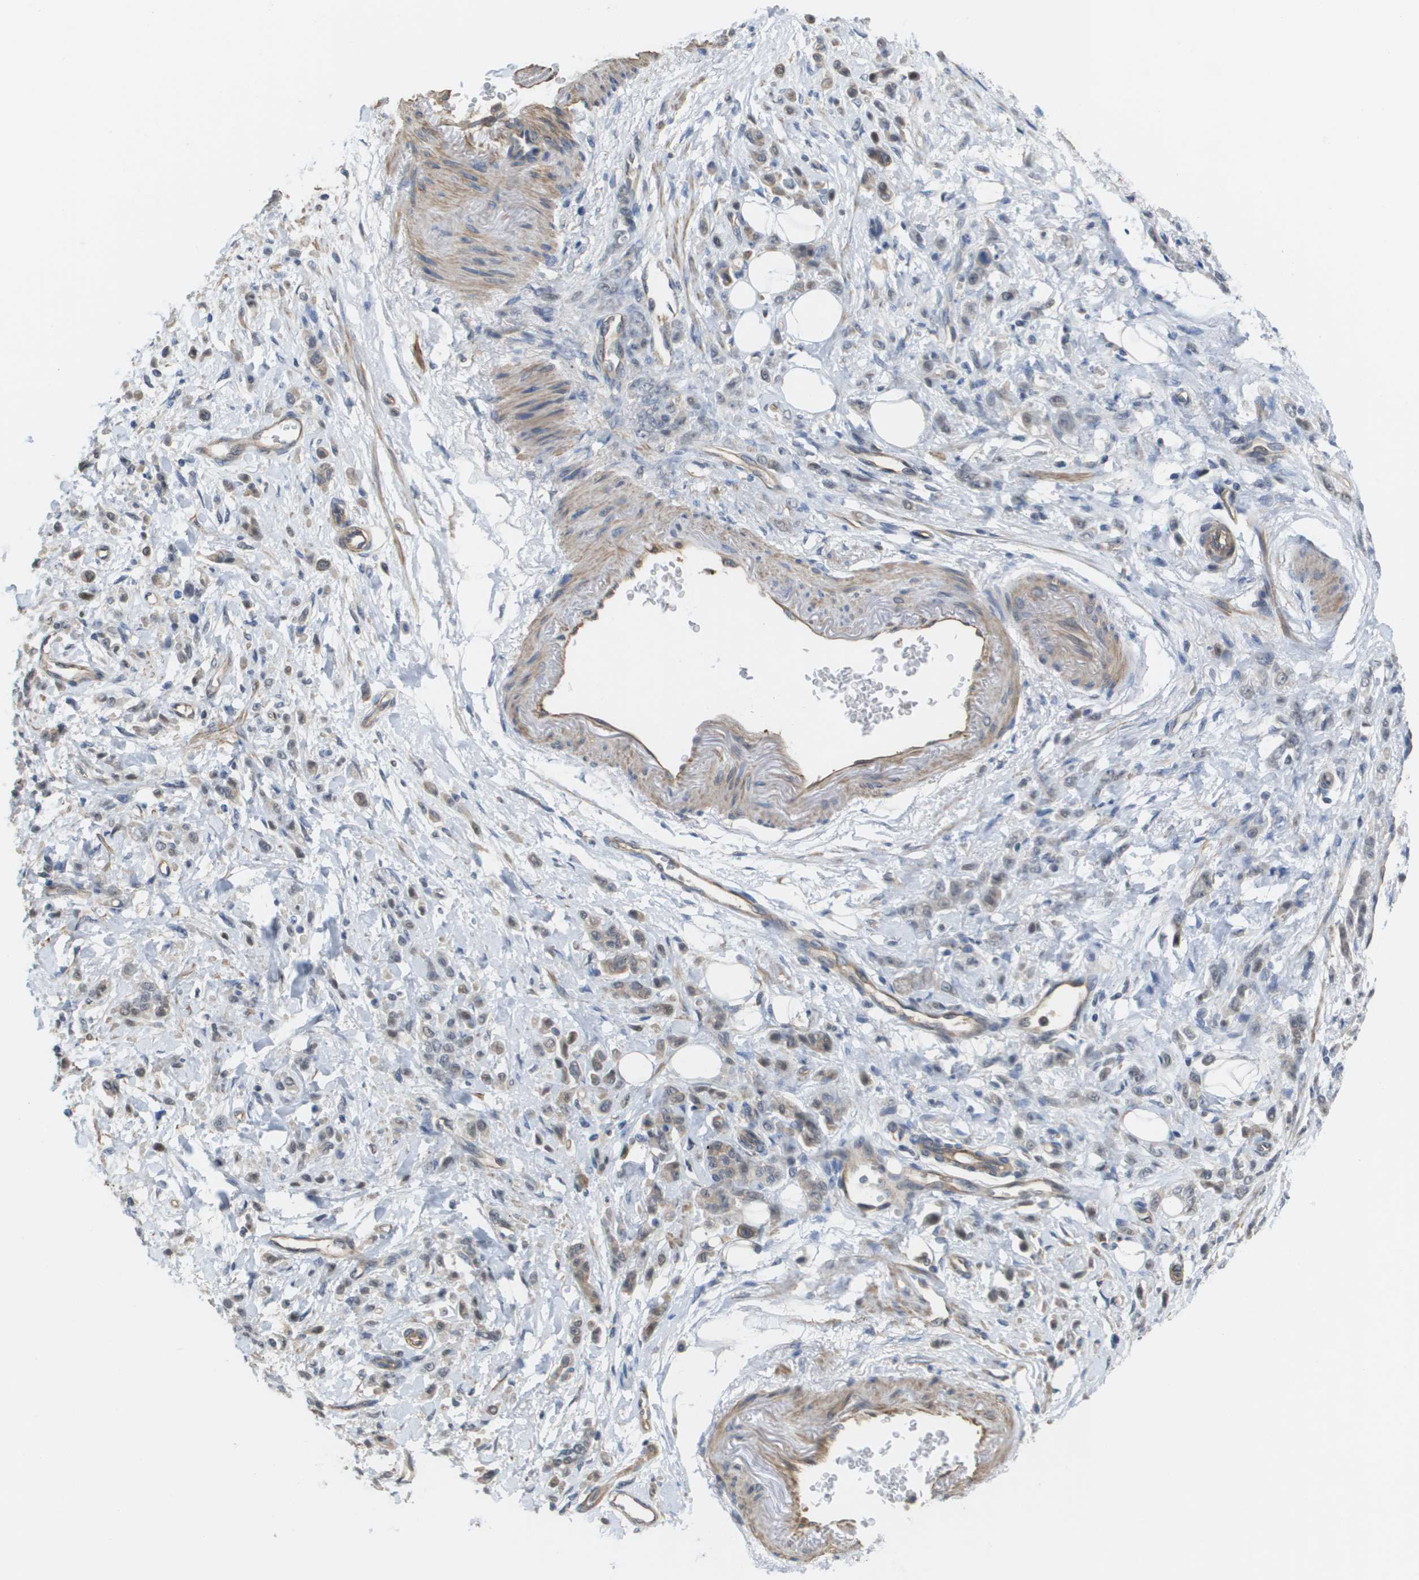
{"staining": {"intensity": "negative", "quantity": "none", "location": "none"}, "tissue": "stomach cancer", "cell_type": "Tumor cells", "image_type": "cancer", "snomed": [{"axis": "morphology", "description": "Normal tissue, NOS"}, {"axis": "morphology", "description": "Adenocarcinoma, NOS"}, {"axis": "topography", "description": "Stomach"}], "caption": "Immunohistochemistry (IHC) of stomach adenocarcinoma demonstrates no staining in tumor cells.", "gene": "RNF112", "patient": {"sex": "male", "age": 82}}